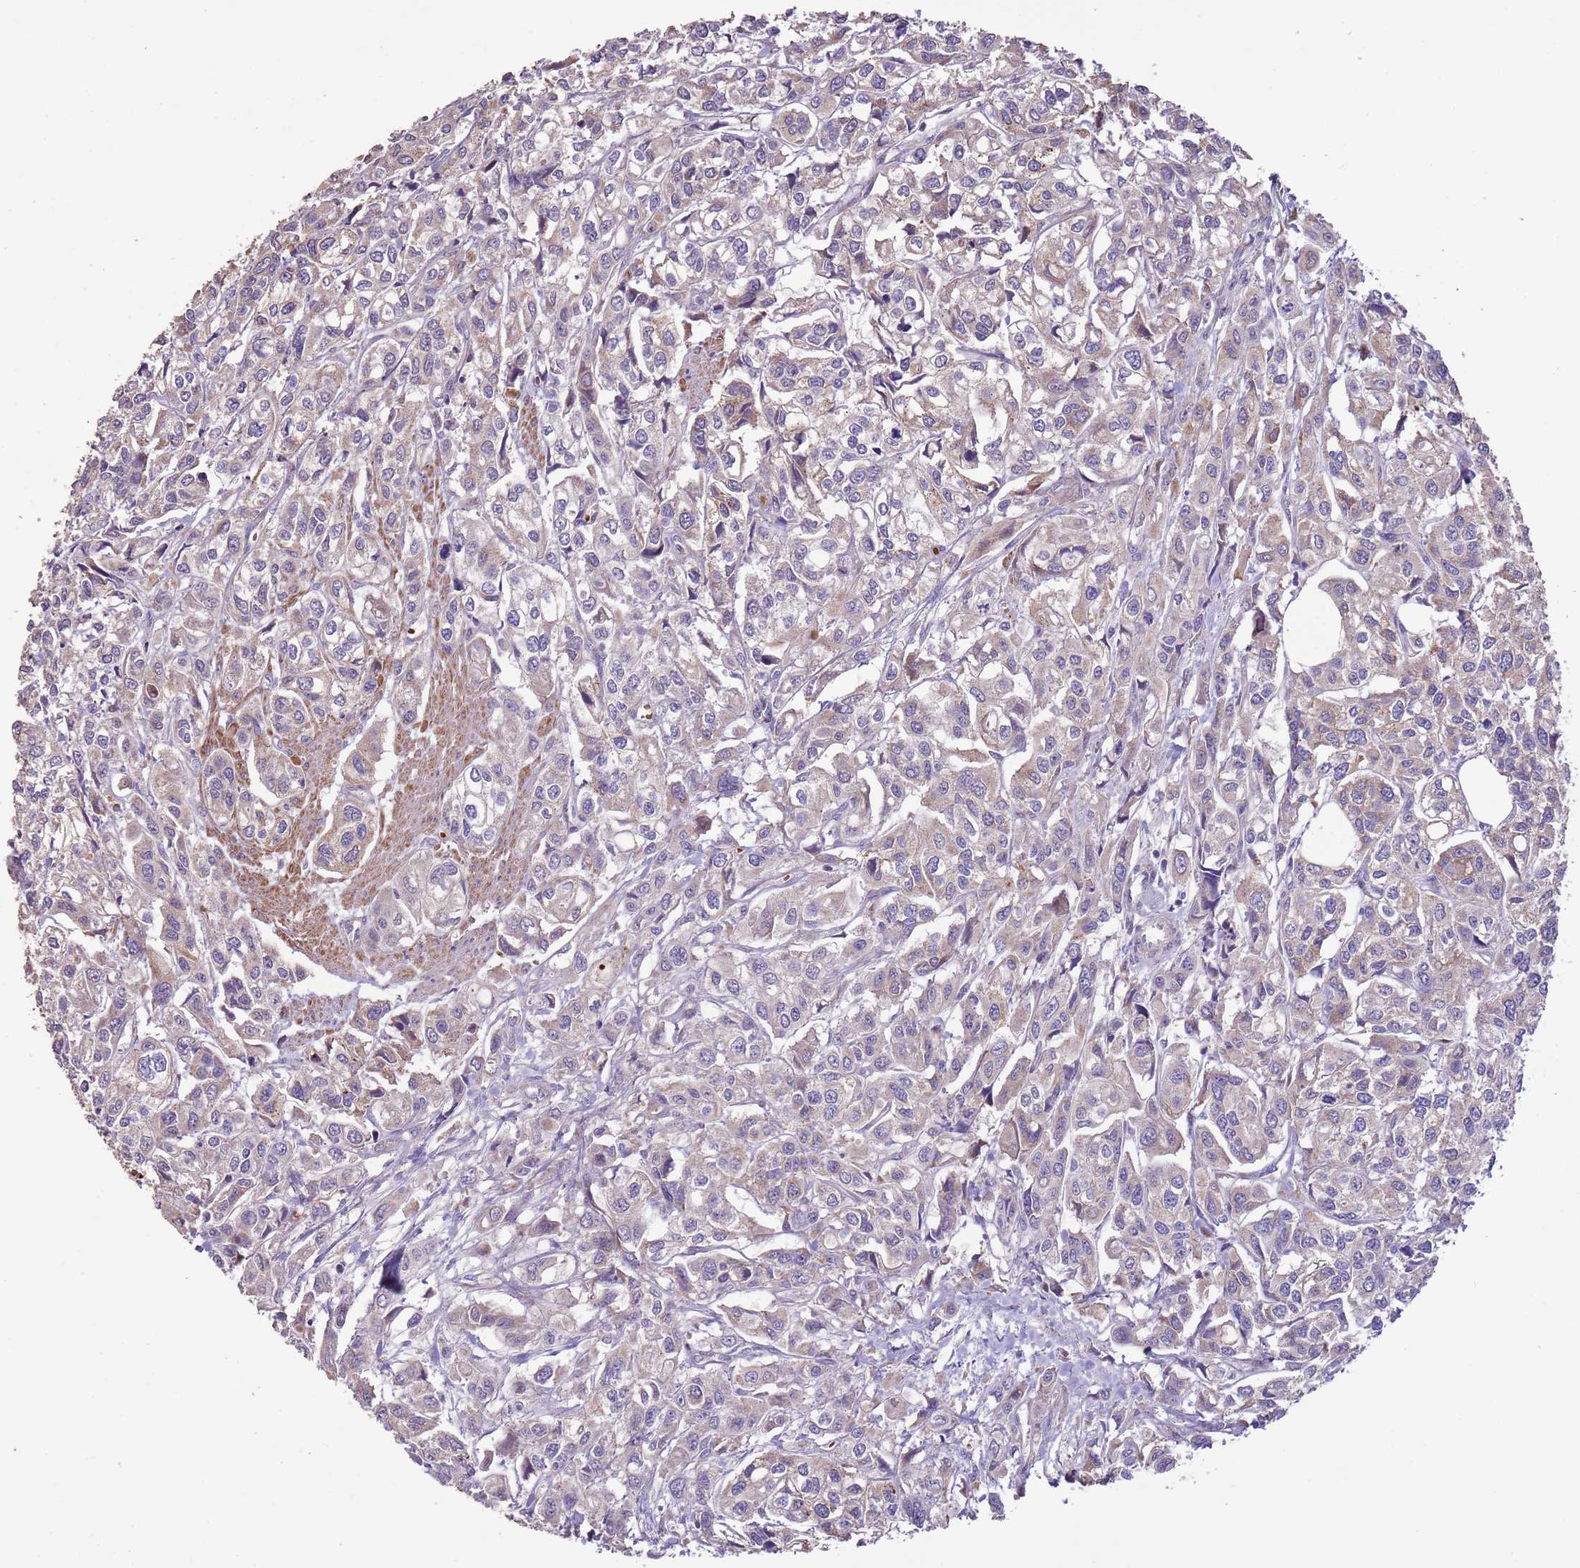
{"staining": {"intensity": "negative", "quantity": "none", "location": "none"}, "tissue": "urothelial cancer", "cell_type": "Tumor cells", "image_type": "cancer", "snomed": [{"axis": "morphology", "description": "Urothelial carcinoma, High grade"}, {"axis": "topography", "description": "Urinary bladder"}], "caption": "Tumor cells are negative for brown protein staining in urothelial carcinoma (high-grade).", "gene": "PIGA", "patient": {"sex": "male", "age": 67}}